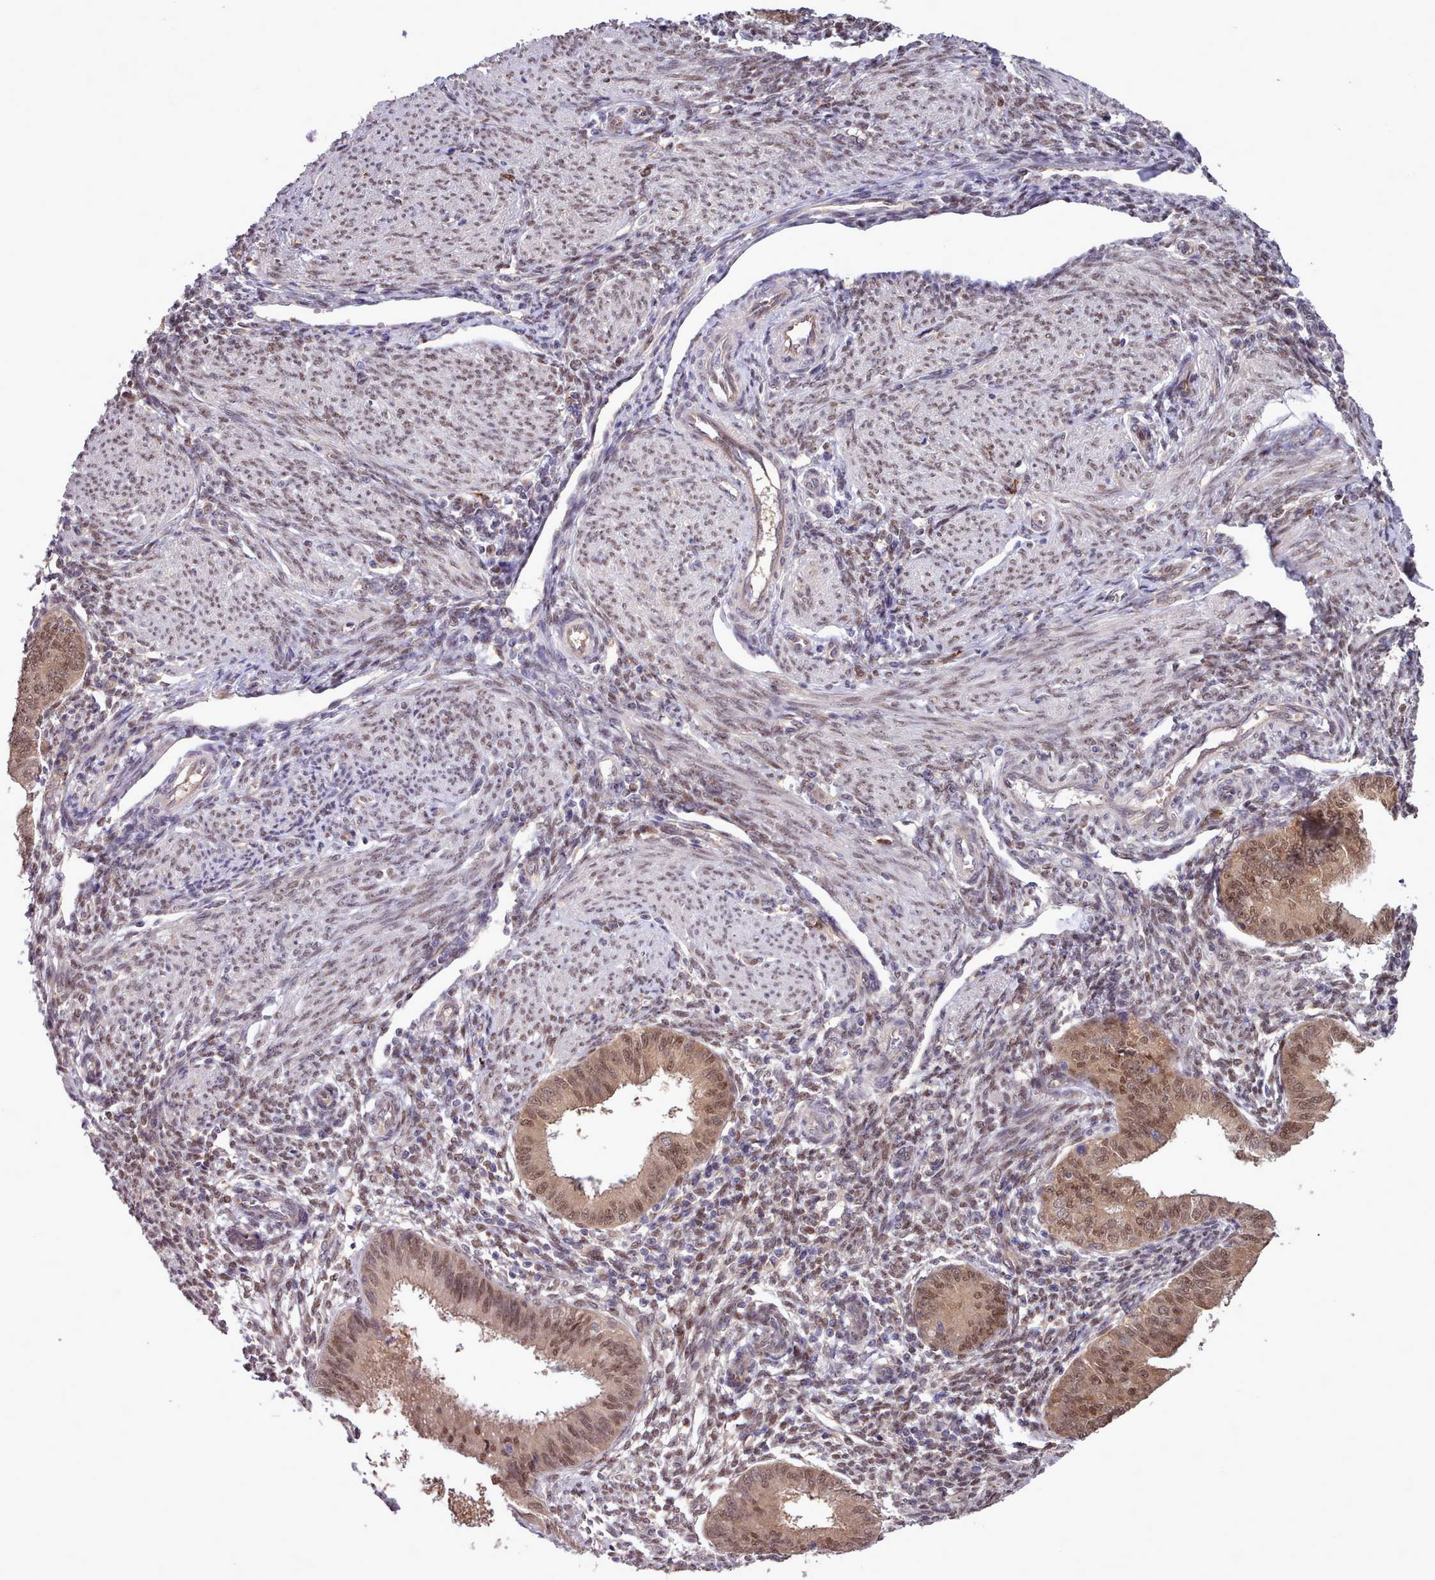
{"staining": {"intensity": "weak", "quantity": "25%-75%", "location": "nuclear"}, "tissue": "endometrium", "cell_type": "Cells in endometrial stroma", "image_type": "normal", "snomed": [{"axis": "morphology", "description": "Normal tissue, NOS"}, {"axis": "topography", "description": "Uterus"}, {"axis": "topography", "description": "Endometrium"}], "caption": "DAB immunohistochemical staining of benign human endometrium displays weak nuclear protein expression in approximately 25%-75% of cells in endometrial stroma. (brown staining indicates protein expression, while blue staining denotes nuclei).", "gene": "AHCY", "patient": {"sex": "female", "age": 48}}